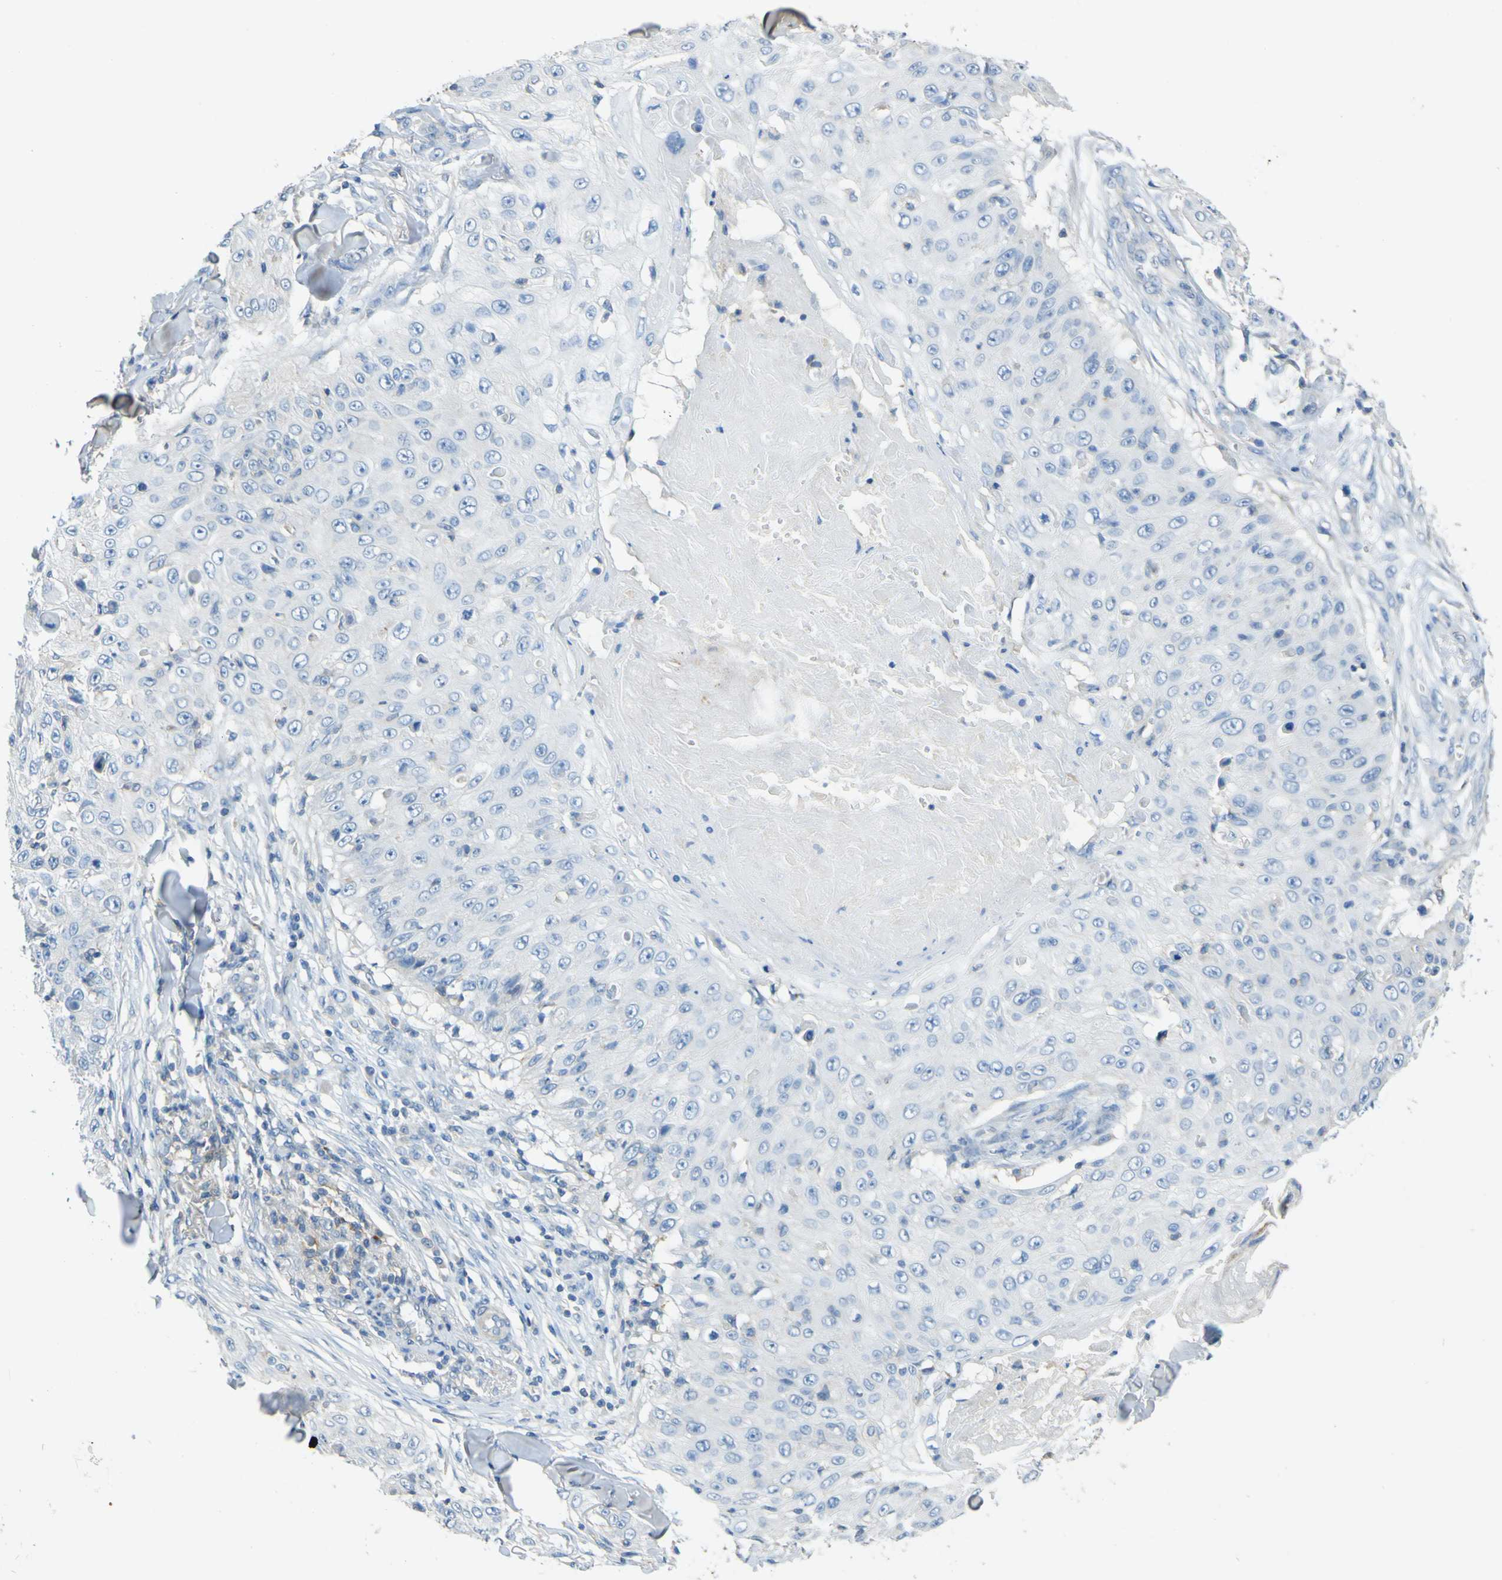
{"staining": {"intensity": "negative", "quantity": "none", "location": "none"}, "tissue": "skin cancer", "cell_type": "Tumor cells", "image_type": "cancer", "snomed": [{"axis": "morphology", "description": "Squamous cell carcinoma, NOS"}, {"axis": "topography", "description": "Skin"}], "caption": "High magnification brightfield microscopy of squamous cell carcinoma (skin) stained with DAB (brown) and counterstained with hematoxylin (blue): tumor cells show no significant staining.", "gene": "OGN", "patient": {"sex": "male", "age": 86}}